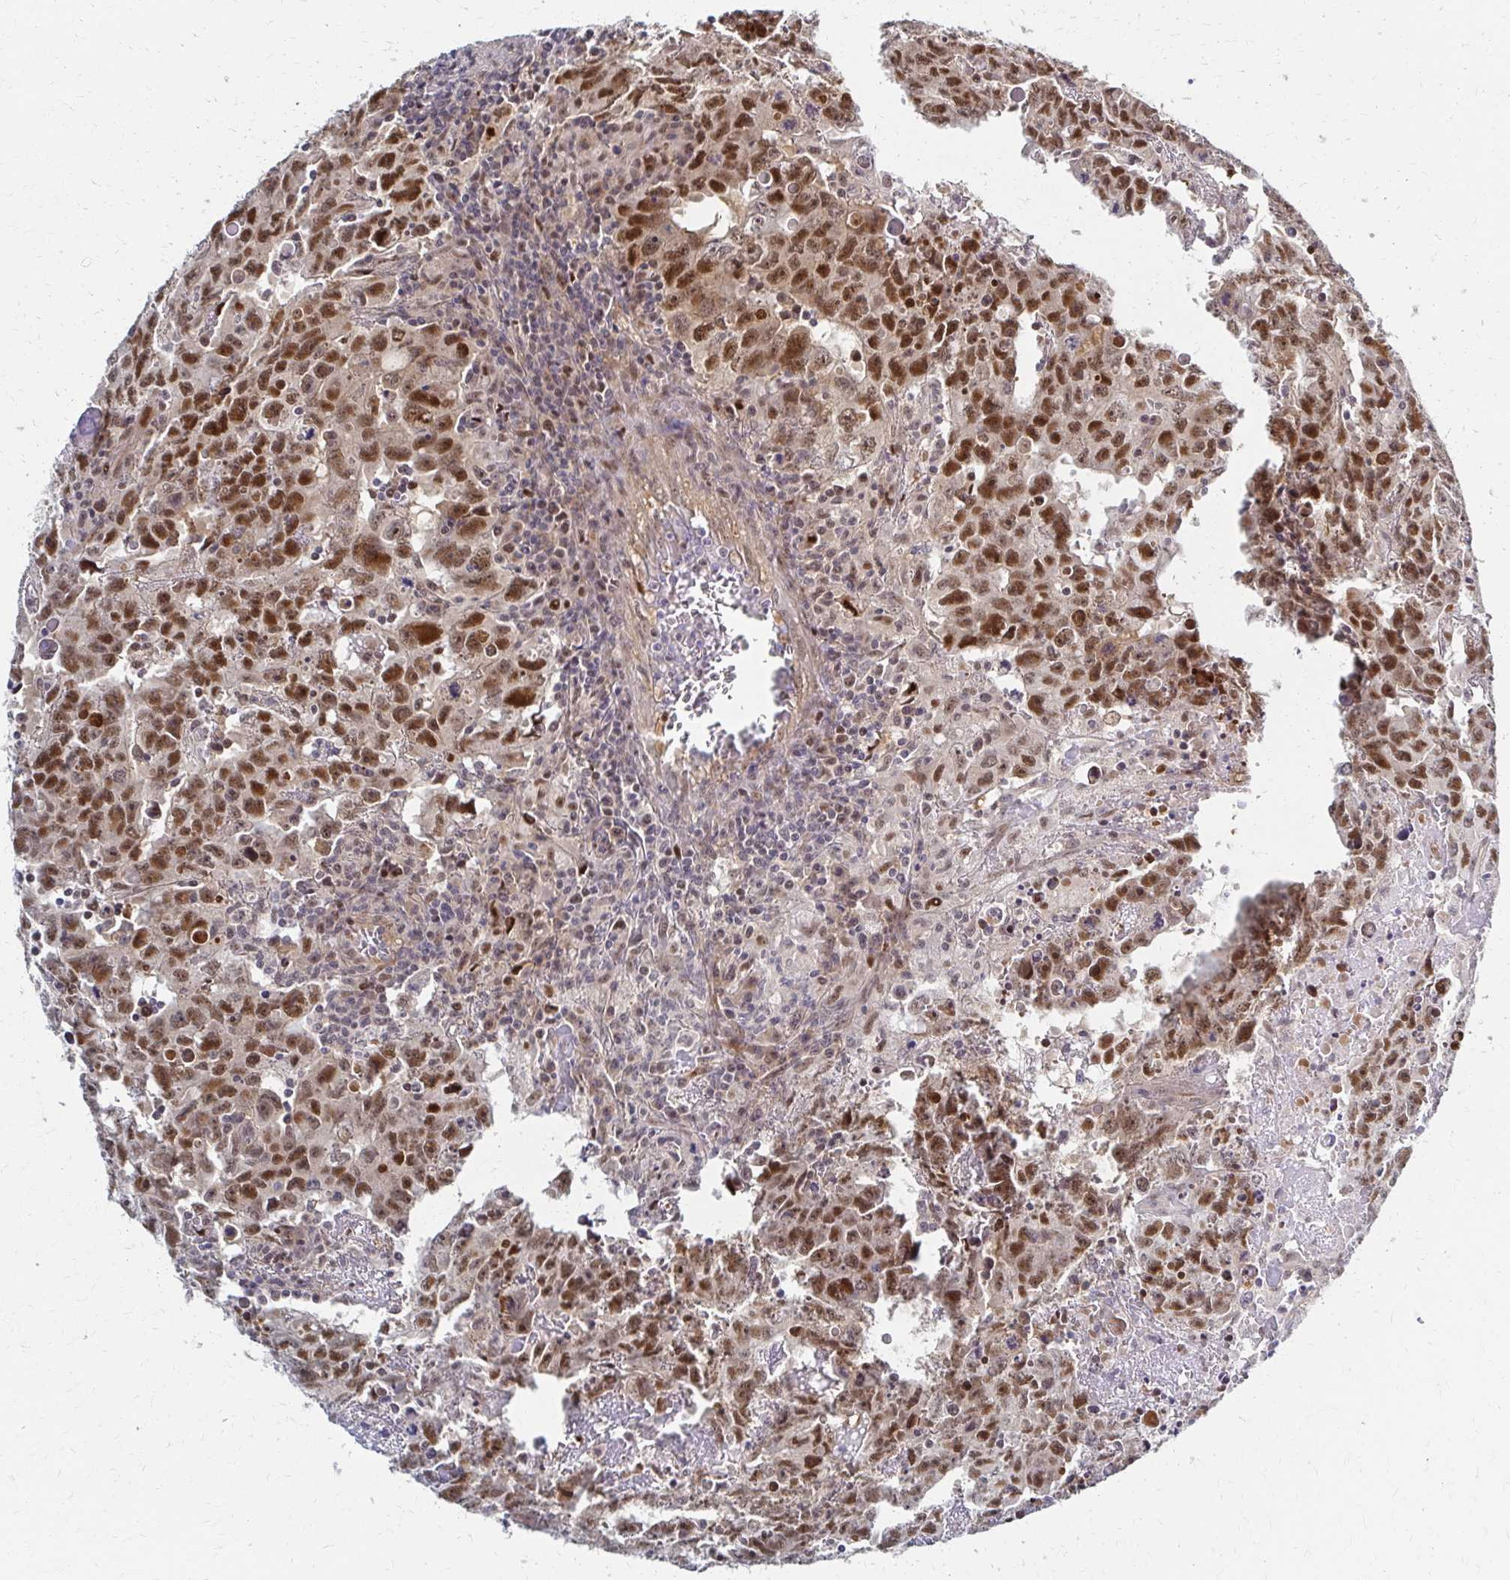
{"staining": {"intensity": "moderate", "quantity": ">75%", "location": "nuclear"}, "tissue": "testis cancer", "cell_type": "Tumor cells", "image_type": "cancer", "snomed": [{"axis": "morphology", "description": "Carcinoma, Embryonal, NOS"}, {"axis": "topography", "description": "Testis"}], "caption": "Testis cancer stained with a protein marker demonstrates moderate staining in tumor cells.", "gene": "PSMD7", "patient": {"sex": "male", "age": 22}}